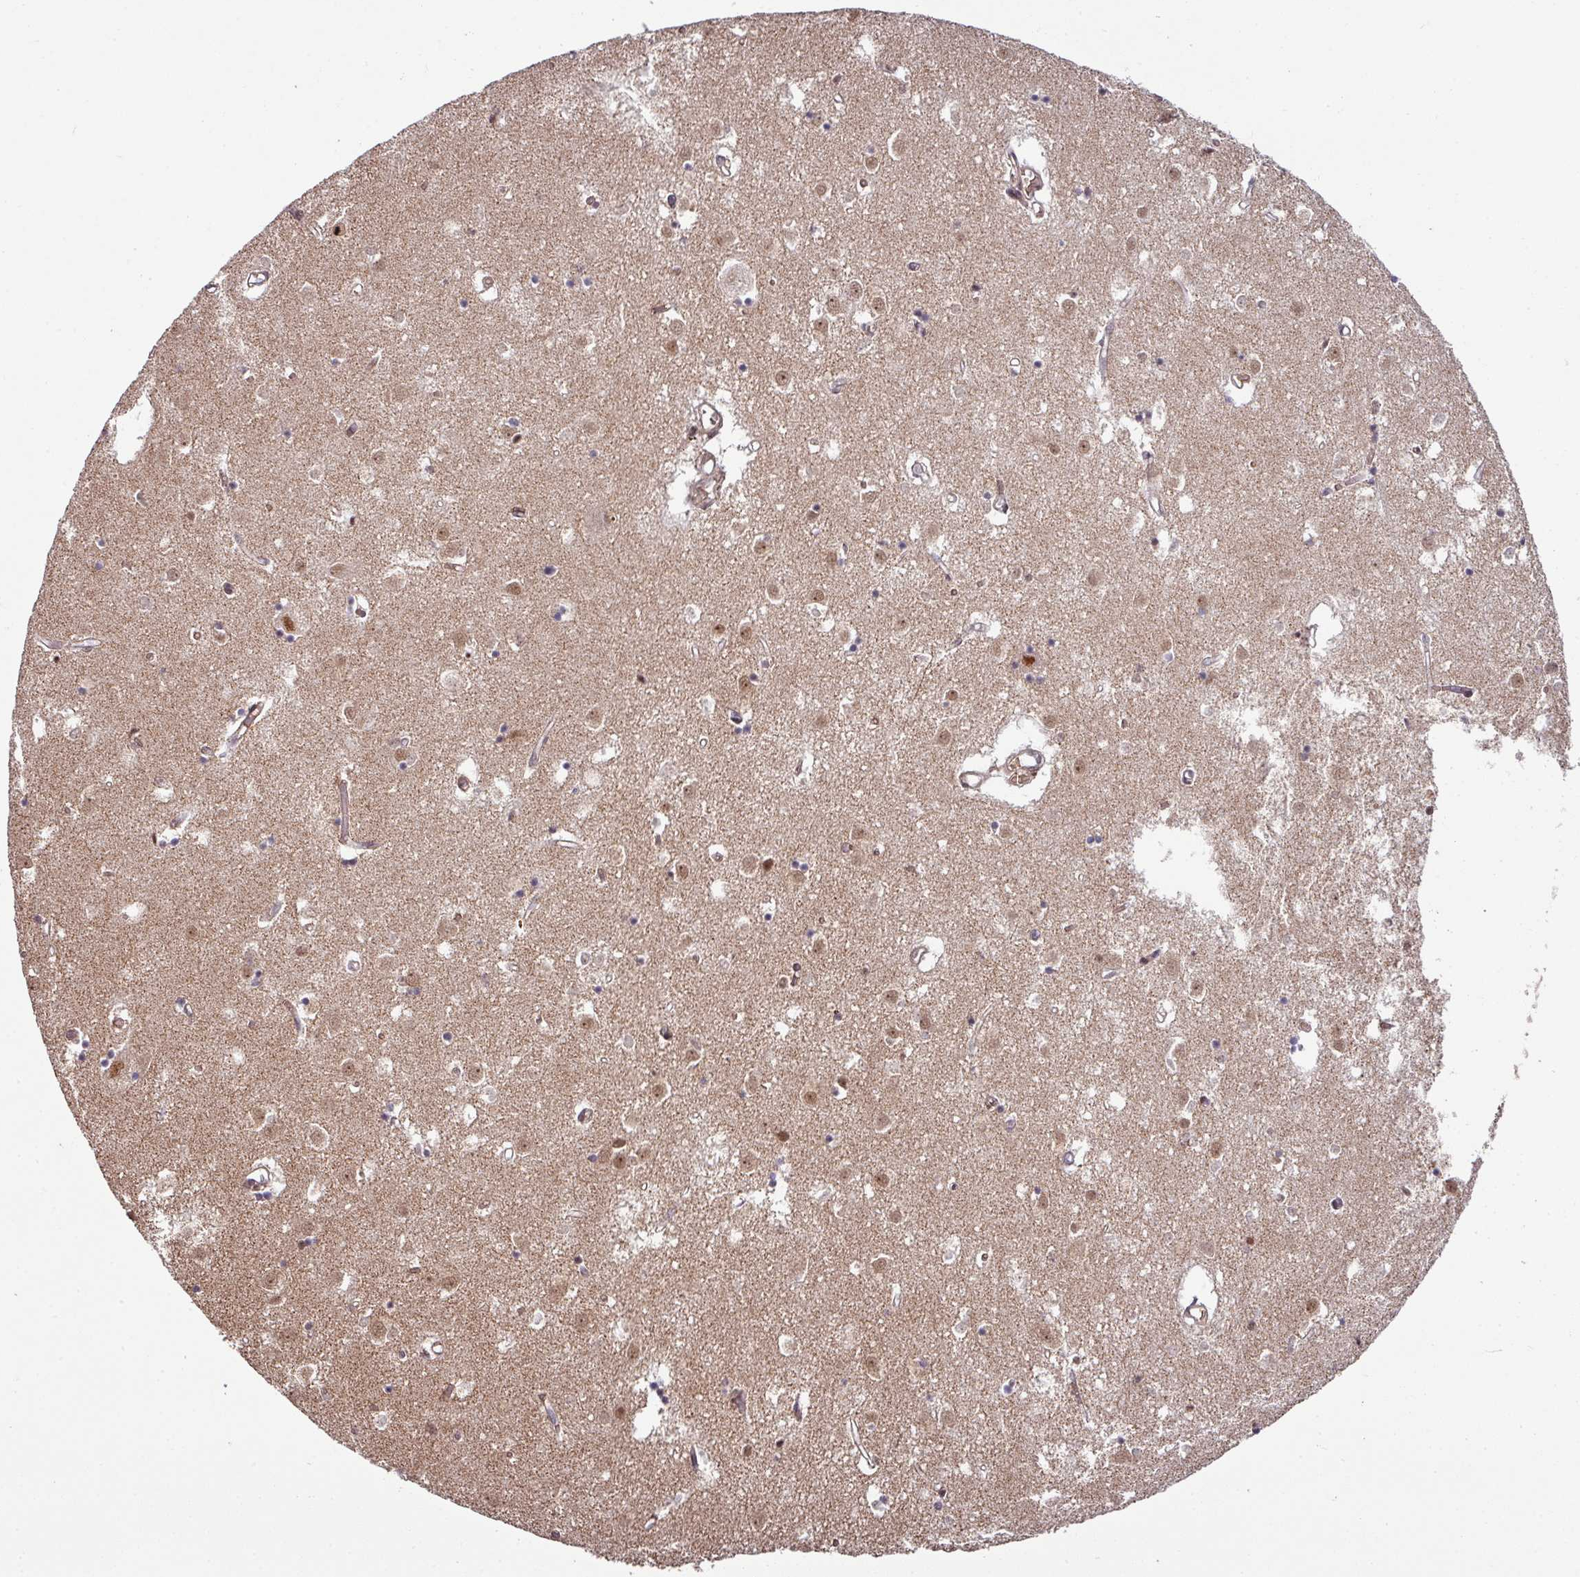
{"staining": {"intensity": "moderate", "quantity": "<25%", "location": "nuclear"}, "tissue": "caudate", "cell_type": "Glial cells", "image_type": "normal", "snomed": [{"axis": "morphology", "description": "Normal tissue, NOS"}, {"axis": "topography", "description": "Lateral ventricle wall"}], "caption": "Immunohistochemistry (IHC) photomicrograph of benign human caudate stained for a protein (brown), which exhibits low levels of moderate nuclear expression in approximately <25% of glial cells.", "gene": "PHF23", "patient": {"sex": "male", "age": 70}}